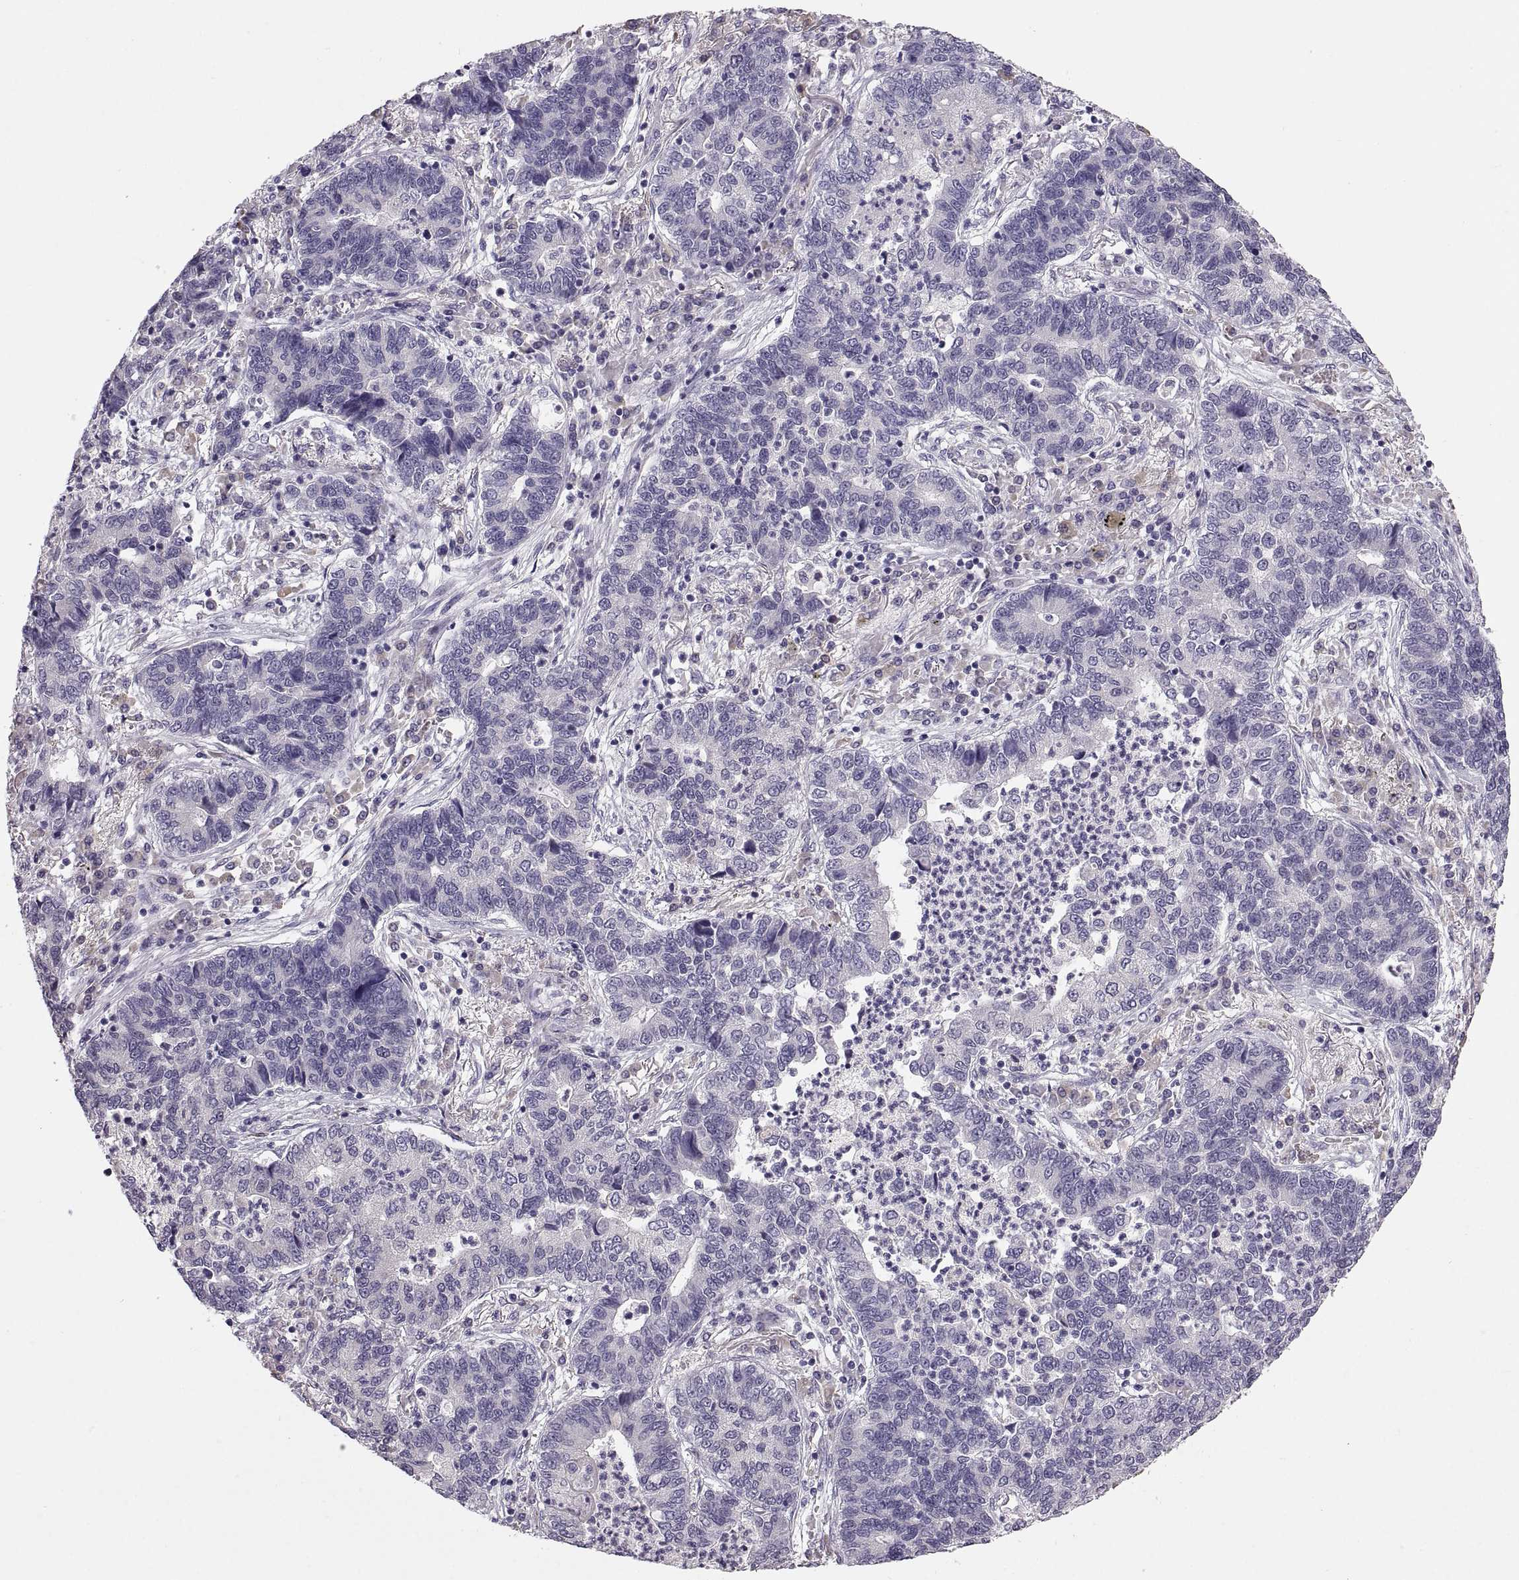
{"staining": {"intensity": "negative", "quantity": "none", "location": "none"}, "tissue": "lung cancer", "cell_type": "Tumor cells", "image_type": "cancer", "snomed": [{"axis": "morphology", "description": "Adenocarcinoma, NOS"}, {"axis": "topography", "description": "Lung"}], "caption": "Lung cancer (adenocarcinoma) was stained to show a protein in brown. There is no significant staining in tumor cells.", "gene": "MAGEB18", "patient": {"sex": "female", "age": 57}}